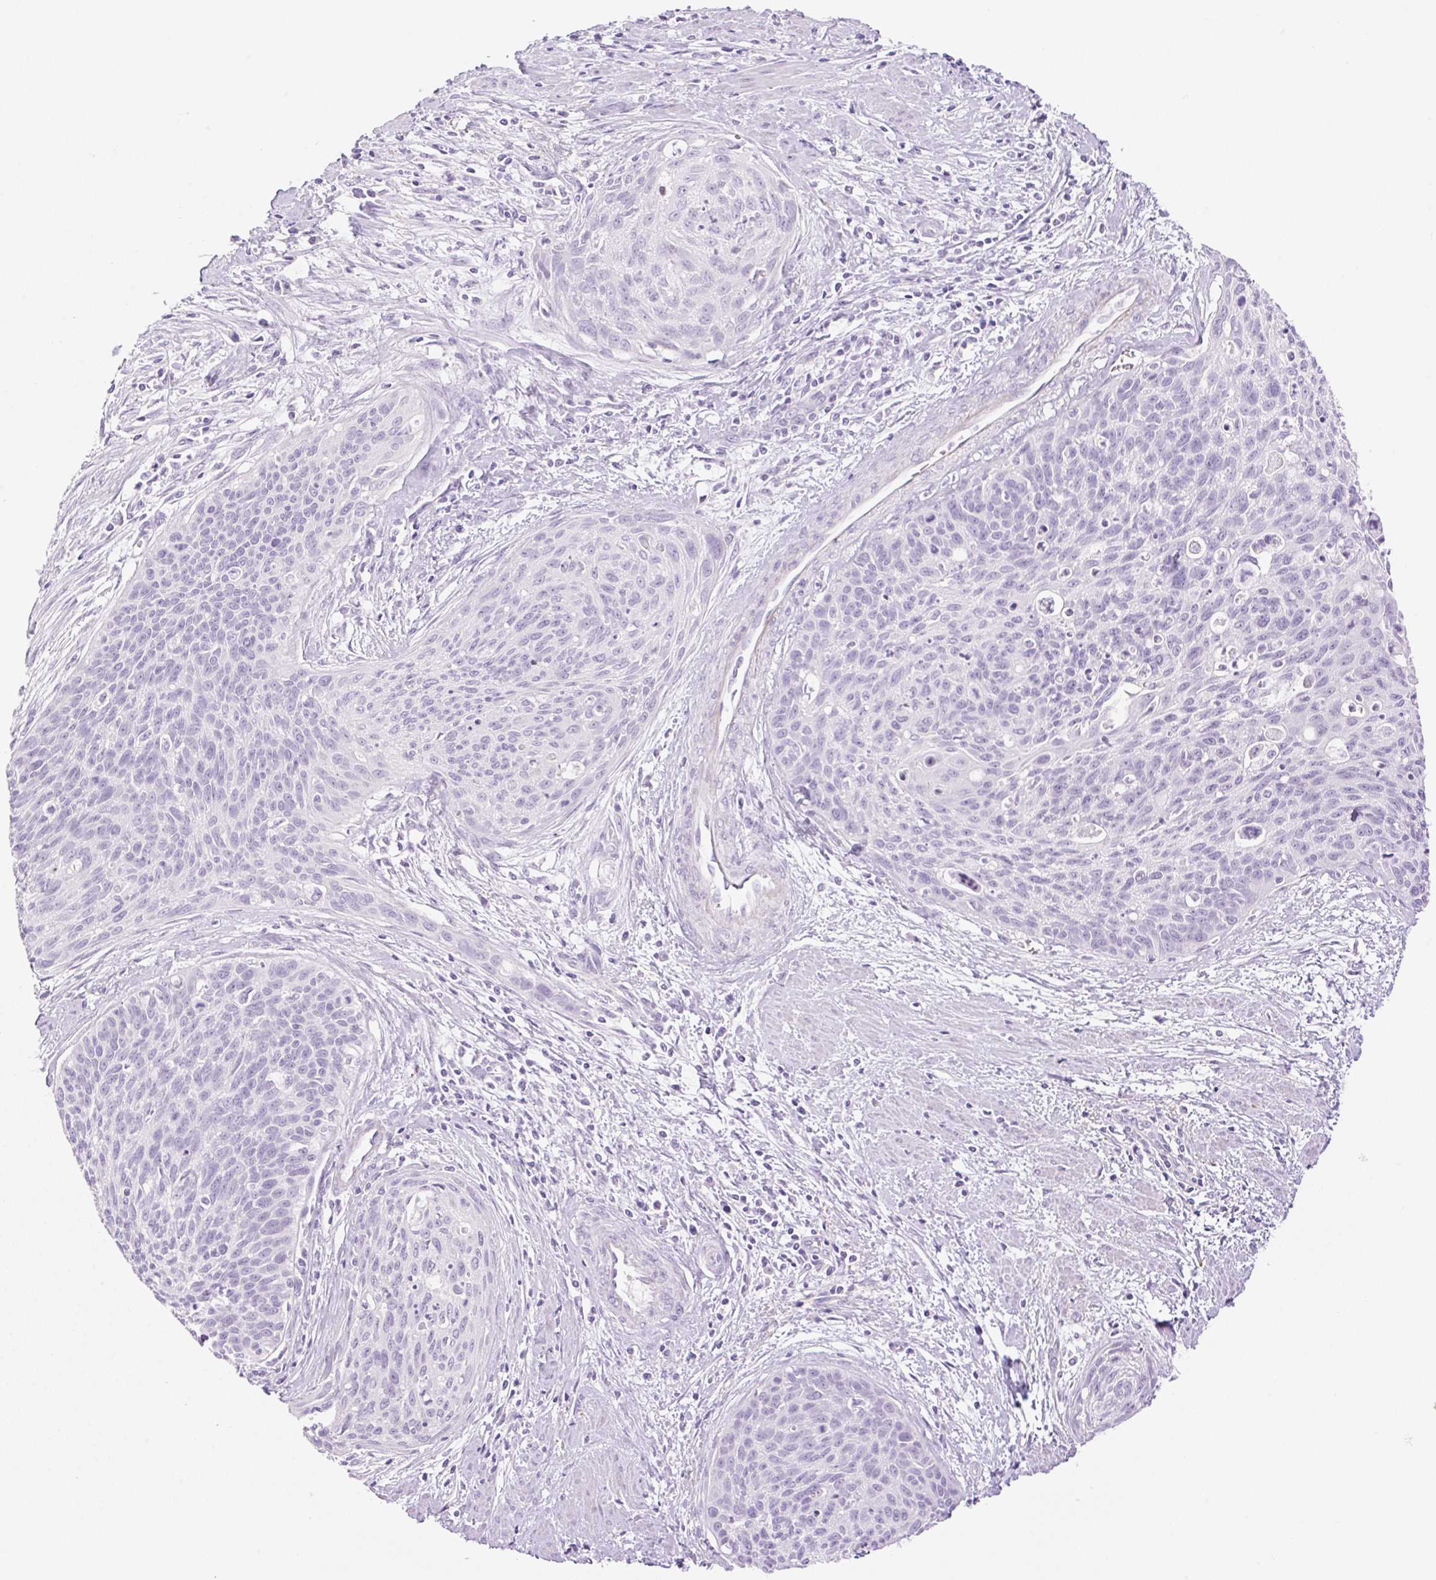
{"staining": {"intensity": "negative", "quantity": "none", "location": "none"}, "tissue": "cervical cancer", "cell_type": "Tumor cells", "image_type": "cancer", "snomed": [{"axis": "morphology", "description": "Squamous cell carcinoma, NOS"}, {"axis": "topography", "description": "Cervix"}], "caption": "A micrograph of human cervical cancer is negative for staining in tumor cells. Nuclei are stained in blue.", "gene": "SP140L", "patient": {"sex": "female", "age": 55}}